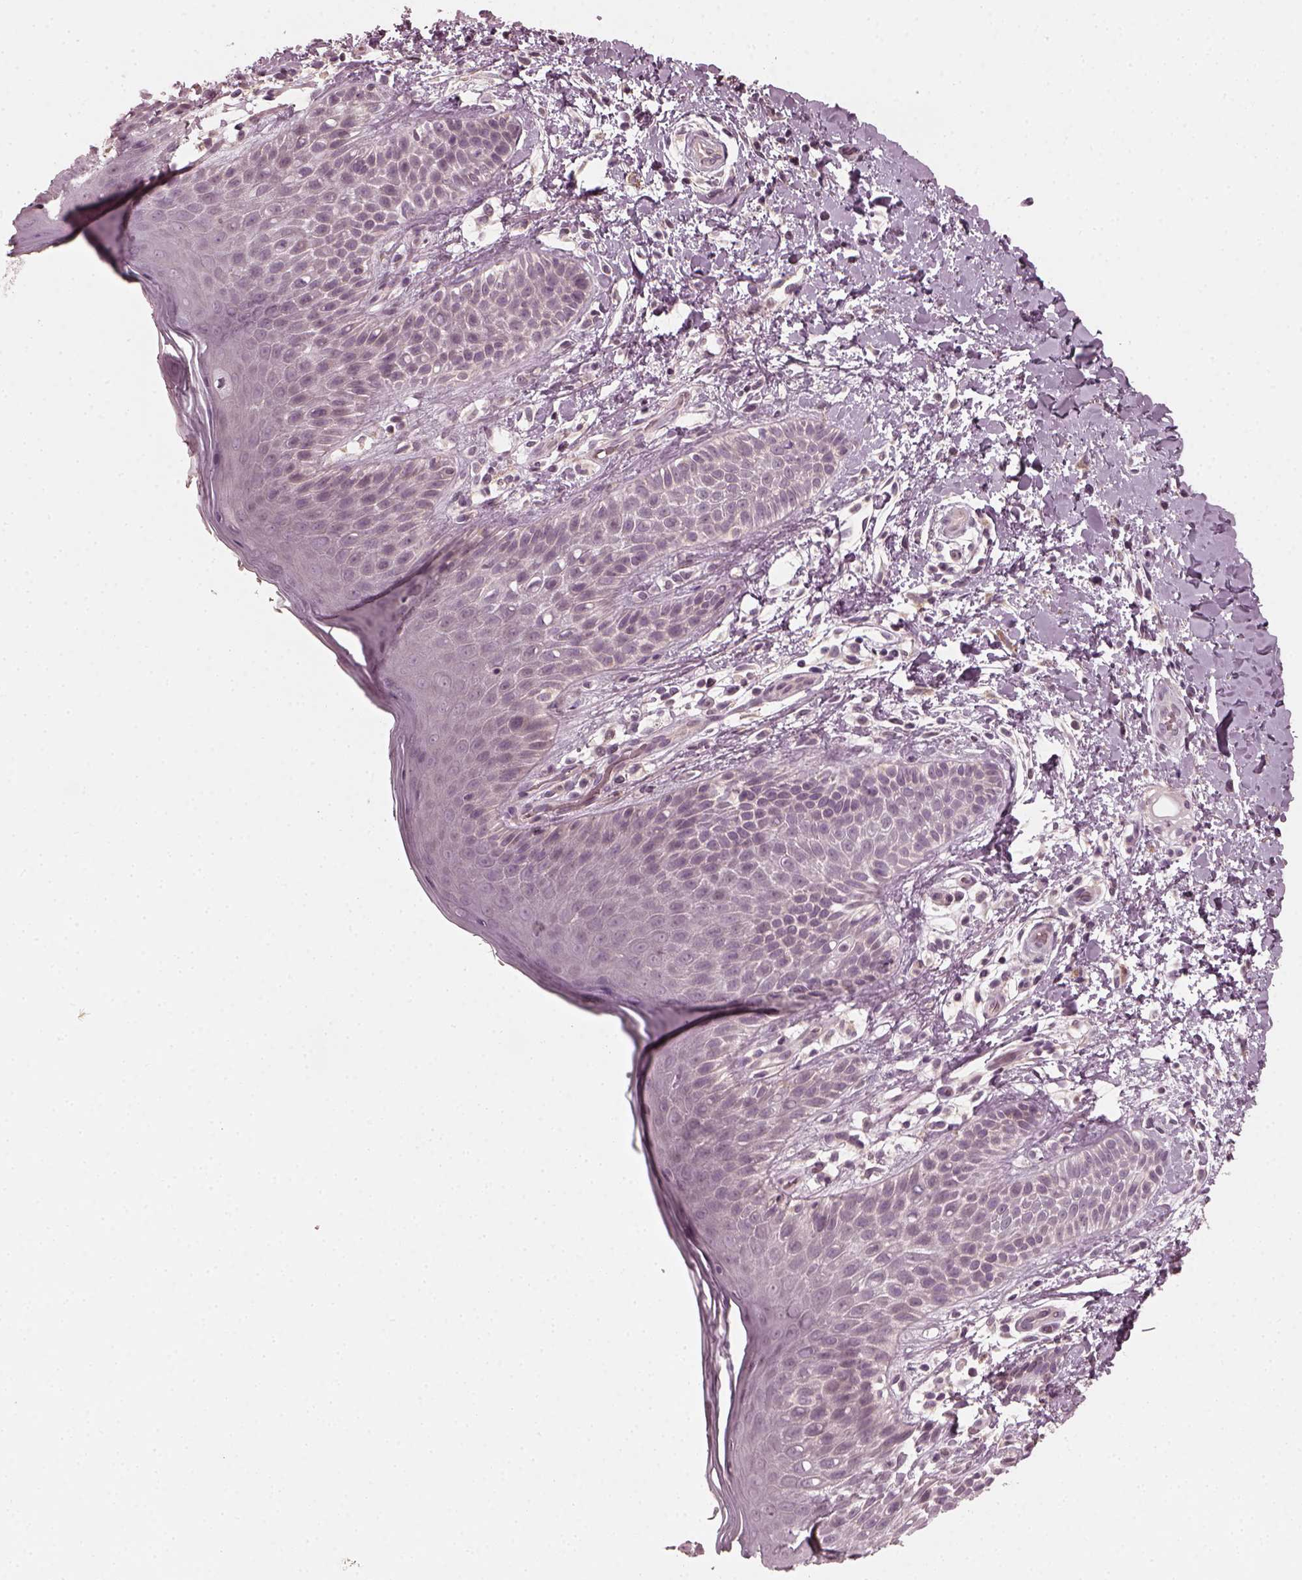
{"staining": {"intensity": "negative", "quantity": "none", "location": "none"}, "tissue": "skin", "cell_type": "Epidermal cells", "image_type": "normal", "snomed": [{"axis": "morphology", "description": "Normal tissue, NOS"}, {"axis": "topography", "description": "Anal"}], "caption": "Immunohistochemistry histopathology image of unremarkable skin stained for a protein (brown), which shows no staining in epidermal cells. Nuclei are stained in blue.", "gene": "CHIT1", "patient": {"sex": "male", "age": 36}}